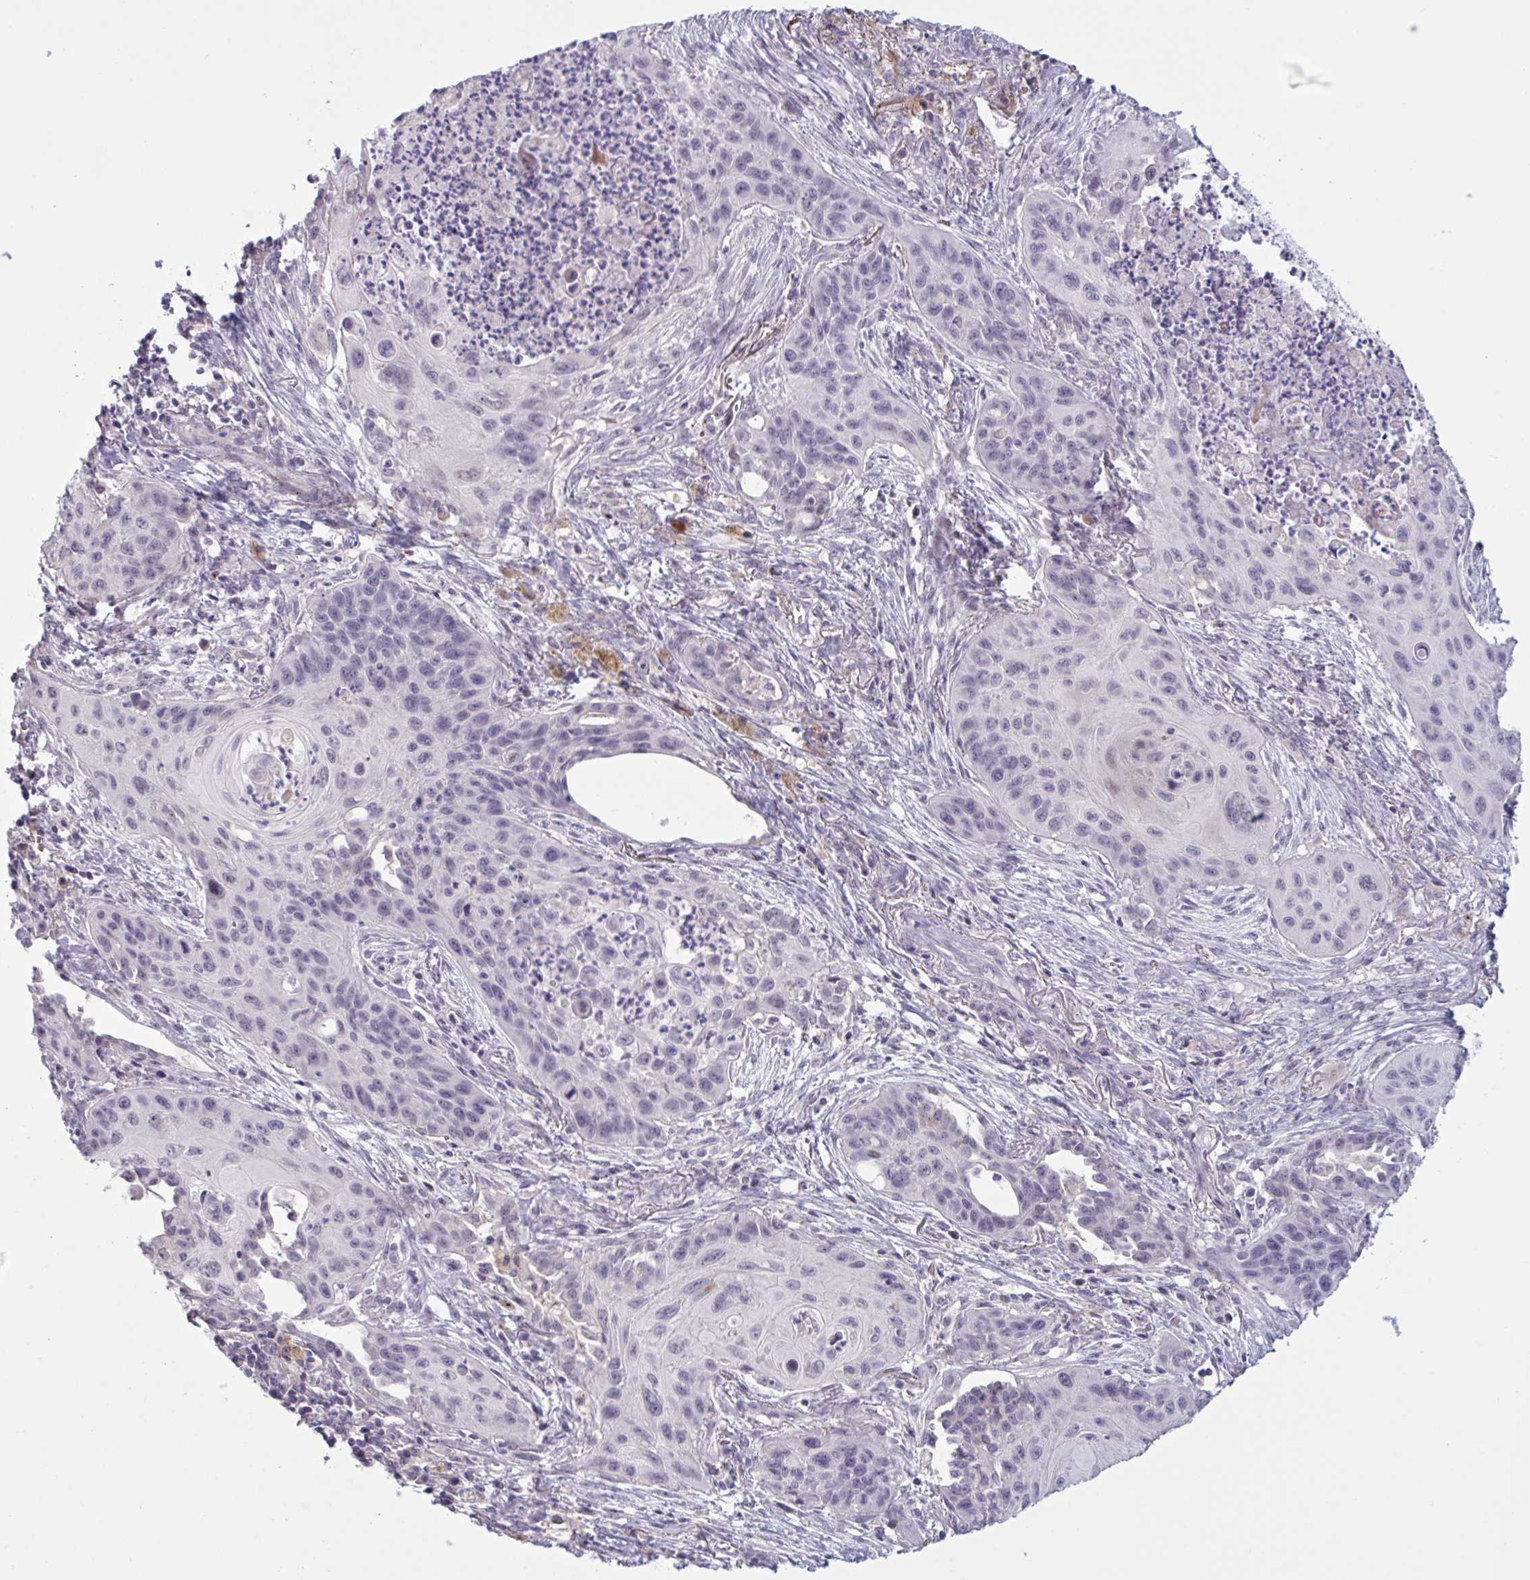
{"staining": {"intensity": "negative", "quantity": "none", "location": "none"}, "tissue": "lung cancer", "cell_type": "Tumor cells", "image_type": "cancer", "snomed": [{"axis": "morphology", "description": "Squamous cell carcinoma, NOS"}, {"axis": "topography", "description": "Lung"}], "caption": "Lung cancer (squamous cell carcinoma) stained for a protein using immunohistochemistry (IHC) shows no positivity tumor cells.", "gene": "RFPL4B", "patient": {"sex": "male", "age": 71}}